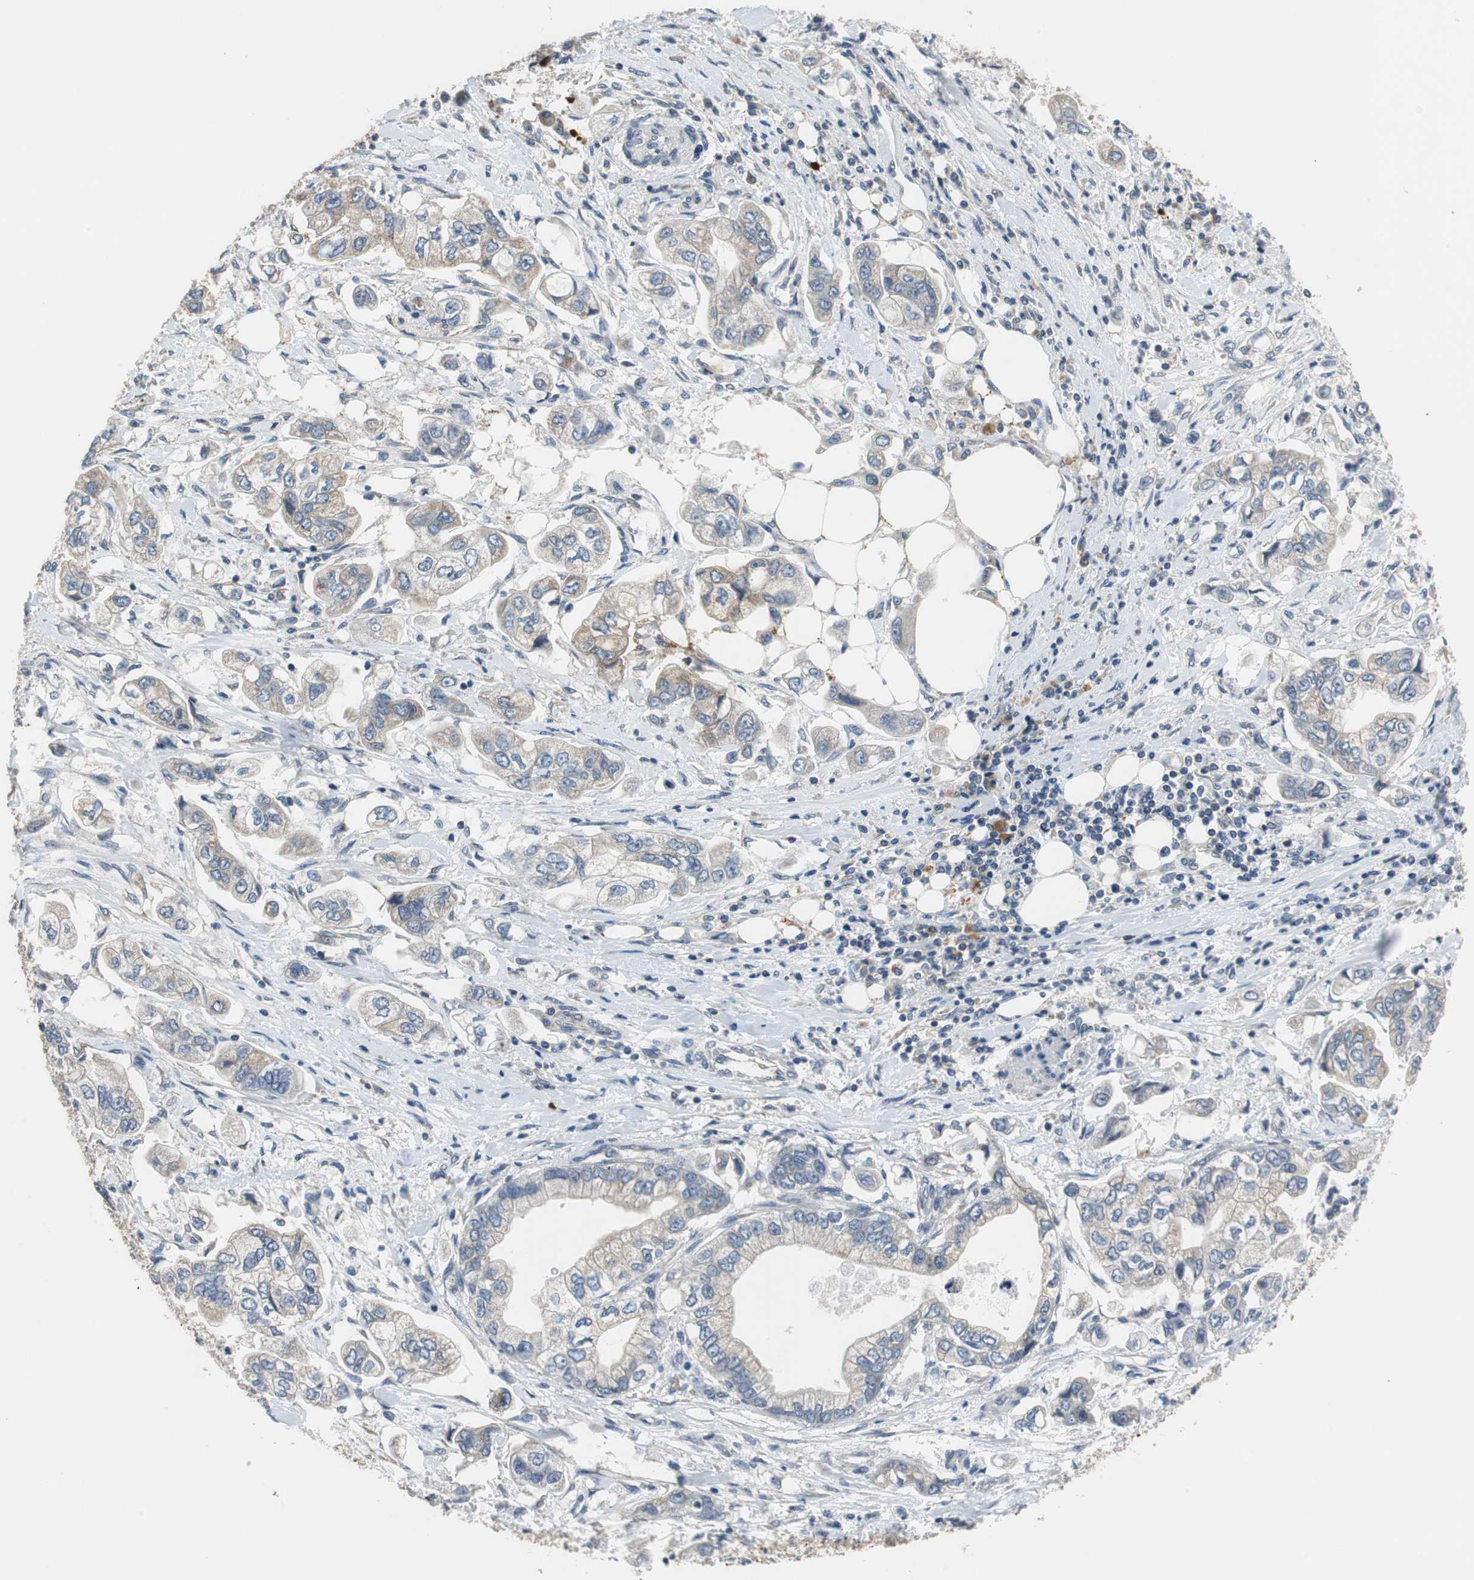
{"staining": {"intensity": "weak", "quantity": "25%-75%", "location": "cytoplasmic/membranous"}, "tissue": "stomach cancer", "cell_type": "Tumor cells", "image_type": "cancer", "snomed": [{"axis": "morphology", "description": "Adenocarcinoma, NOS"}, {"axis": "topography", "description": "Stomach"}], "caption": "A brown stain labels weak cytoplasmic/membranous expression of a protein in human stomach cancer (adenocarcinoma) tumor cells.", "gene": "MTIF2", "patient": {"sex": "male", "age": 62}}